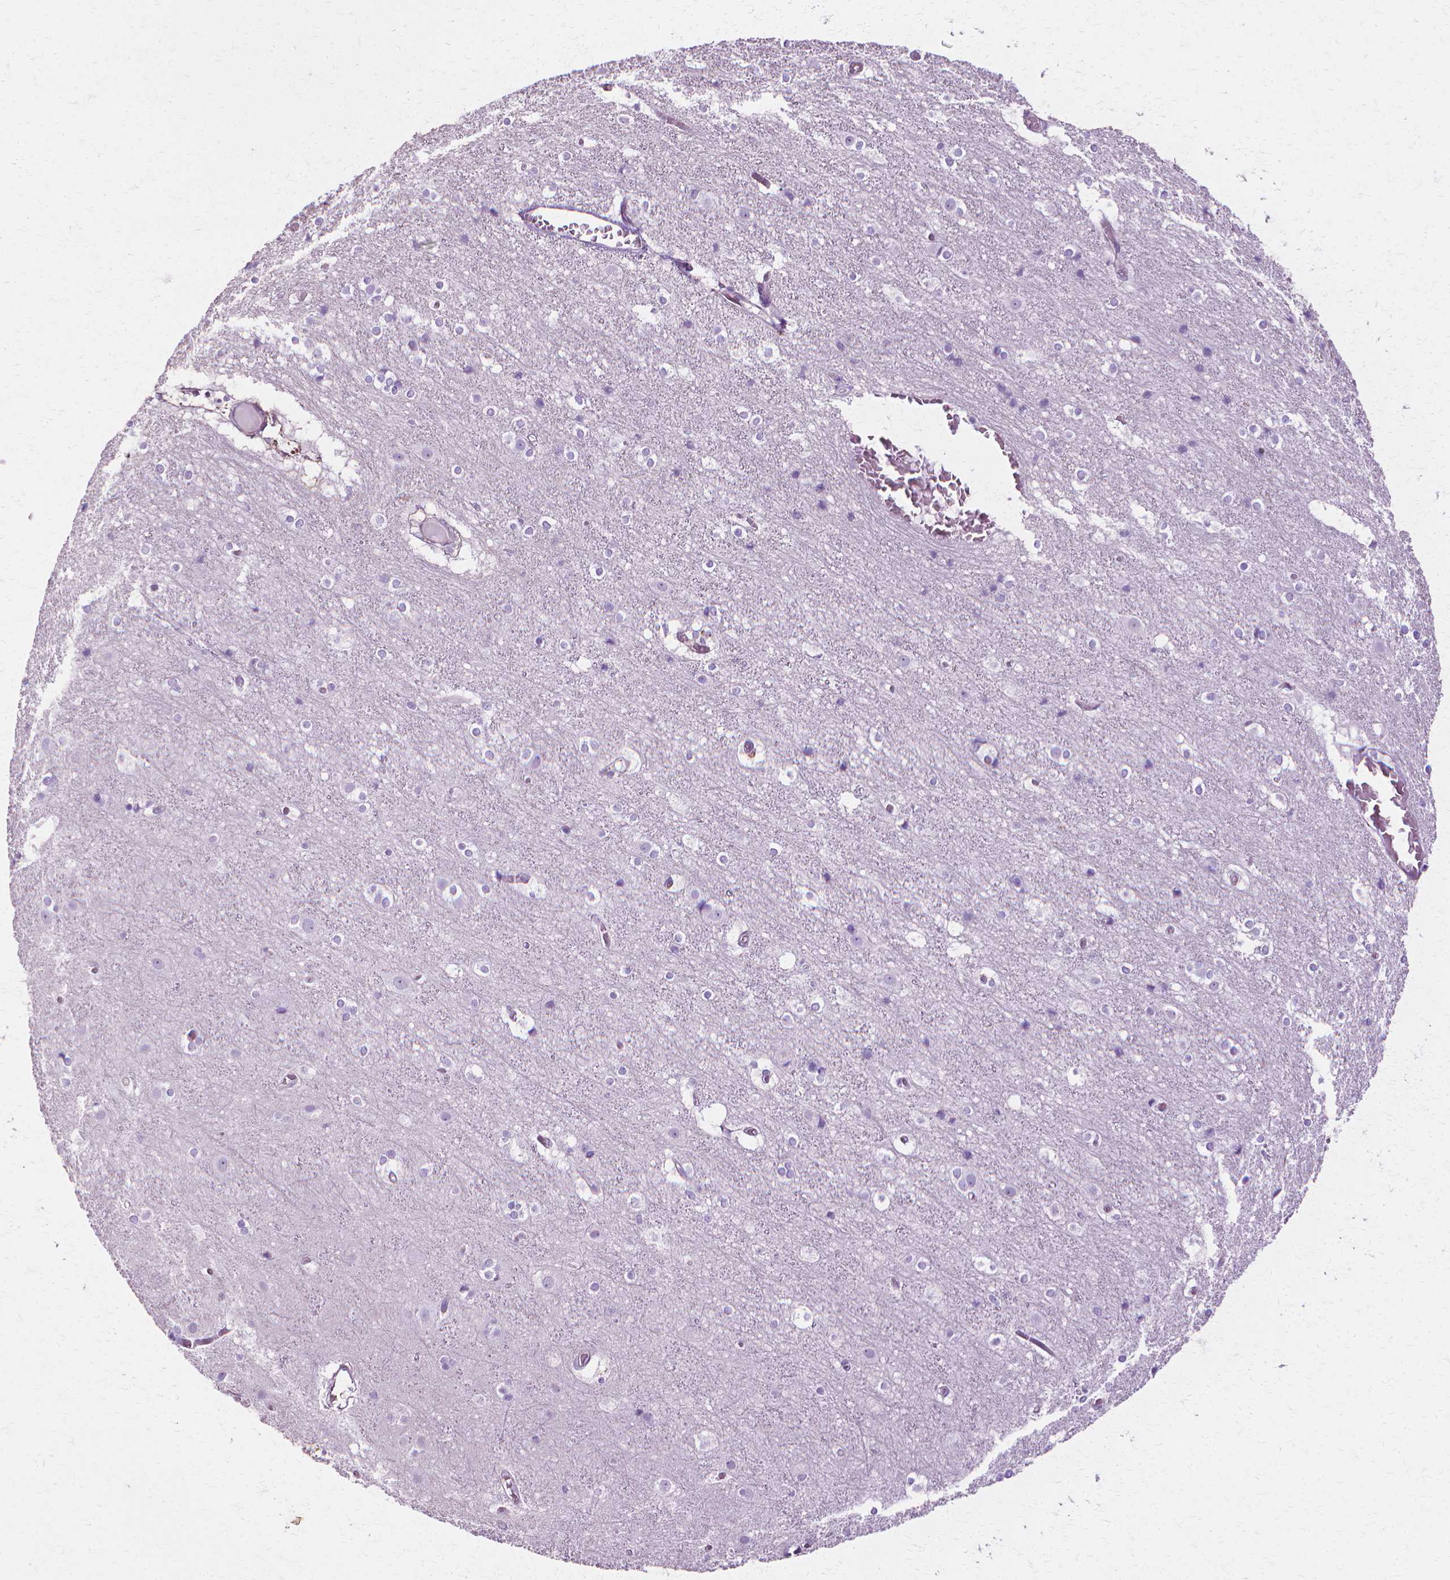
{"staining": {"intensity": "negative", "quantity": "none", "location": "none"}, "tissue": "cerebral cortex", "cell_type": "Endothelial cells", "image_type": "normal", "snomed": [{"axis": "morphology", "description": "Normal tissue, NOS"}, {"axis": "topography", "description": "Cerebral cortex"}], "caption": "Cerebral cortex stained for a protein using IHC displays no staining endothelial cells.", "gene": "CFAP157", "patient": {"sex": "female", "age": 52}}